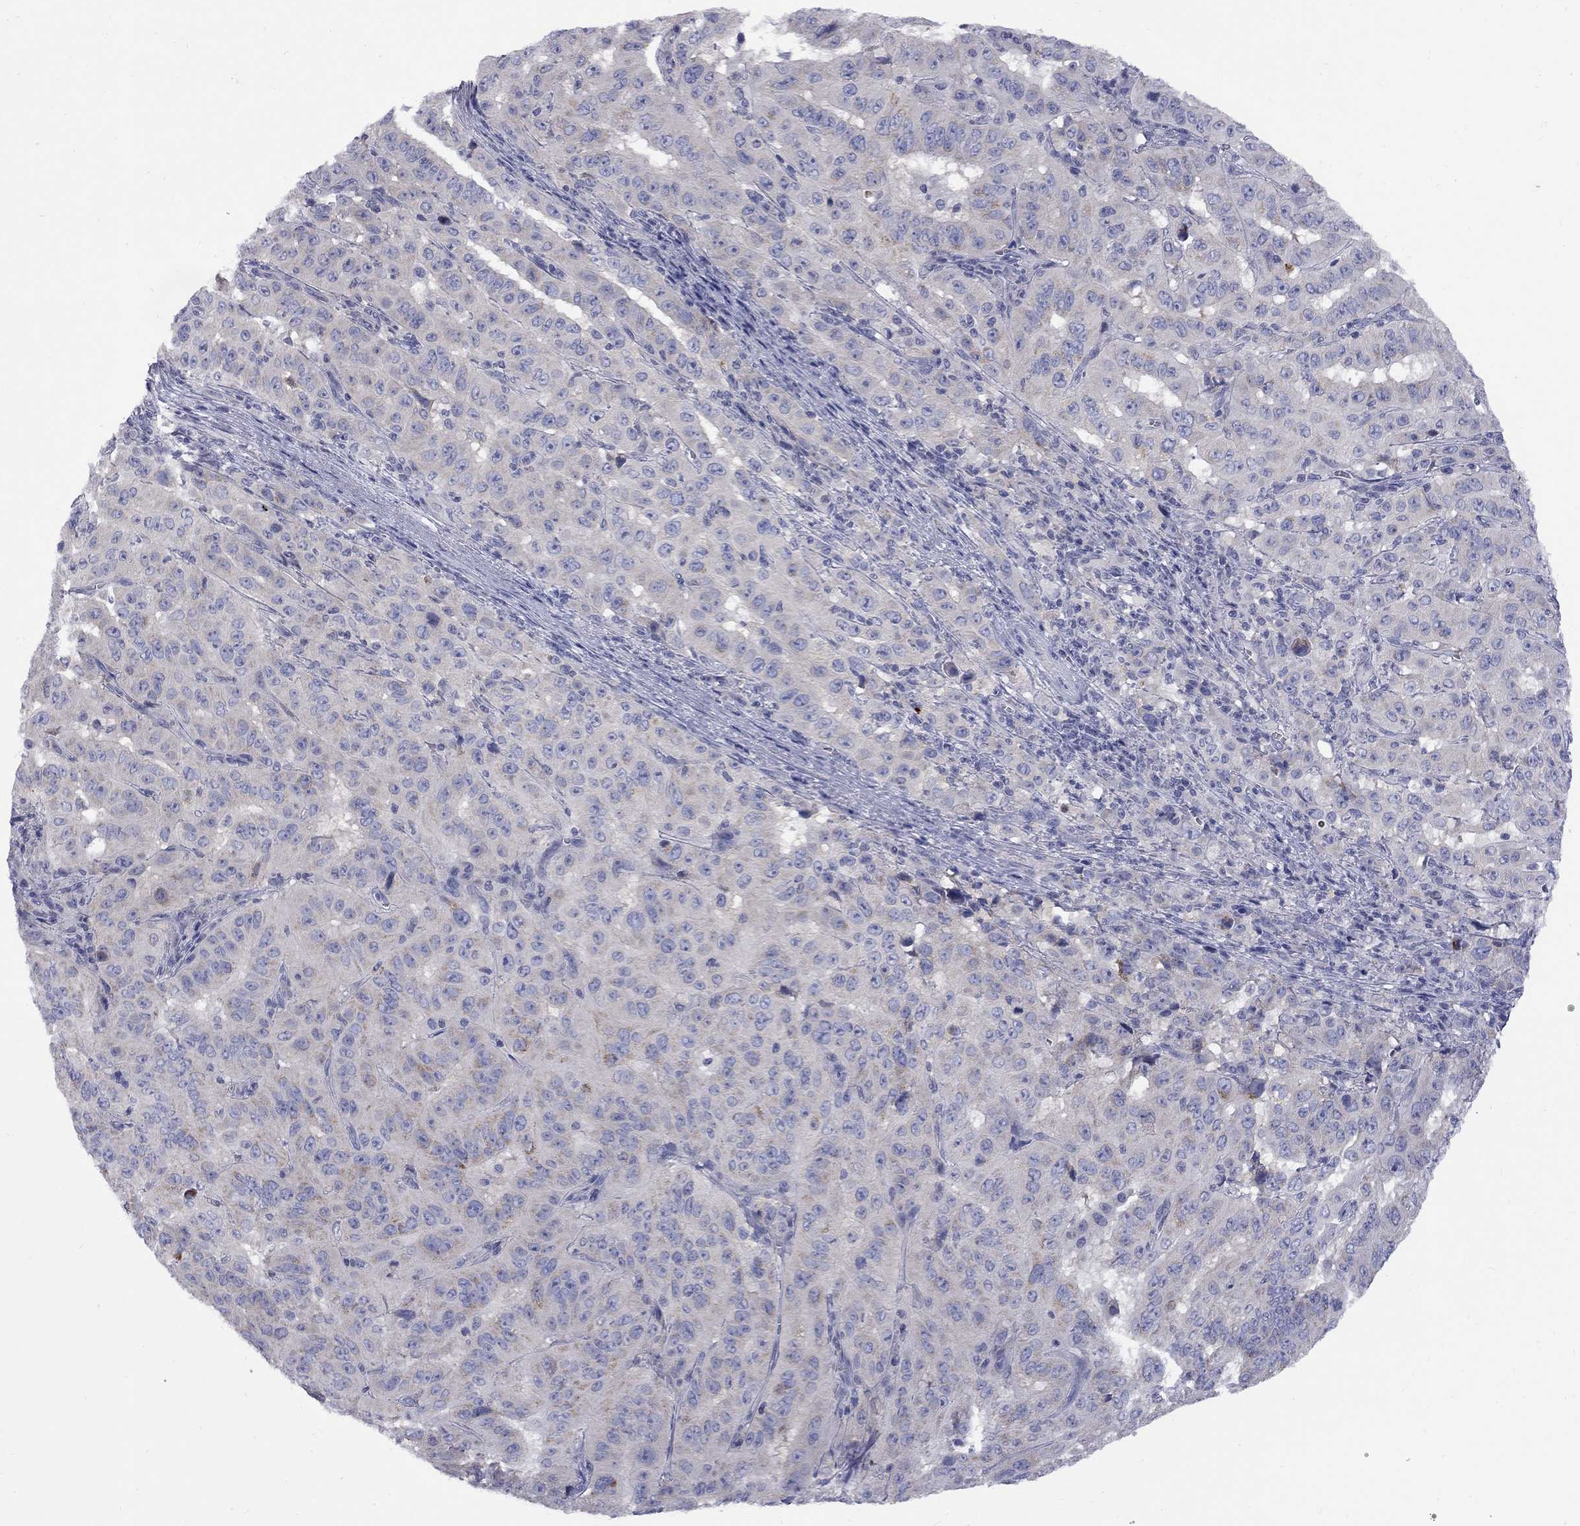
{"staining": {"intensity": "weak", "quantity": "<25%", "location": "cytoplasmic/membranous"}, "tissue": "pancreatic cancer", "cell_type": "Tumor cells", "image_type": "cancer", "snomed": [{"axis": "morphology", "description": "Adenocarcinoma, NOS"}, {"axis": "topography", "description": "Pancreas"}], "caption": "An image of pancreatic adenocarcinoma stained for a protein displays no brown staining in tumor cells.", "gene": "ABCB4", "patient": {"sex": "male", "age": 63}}